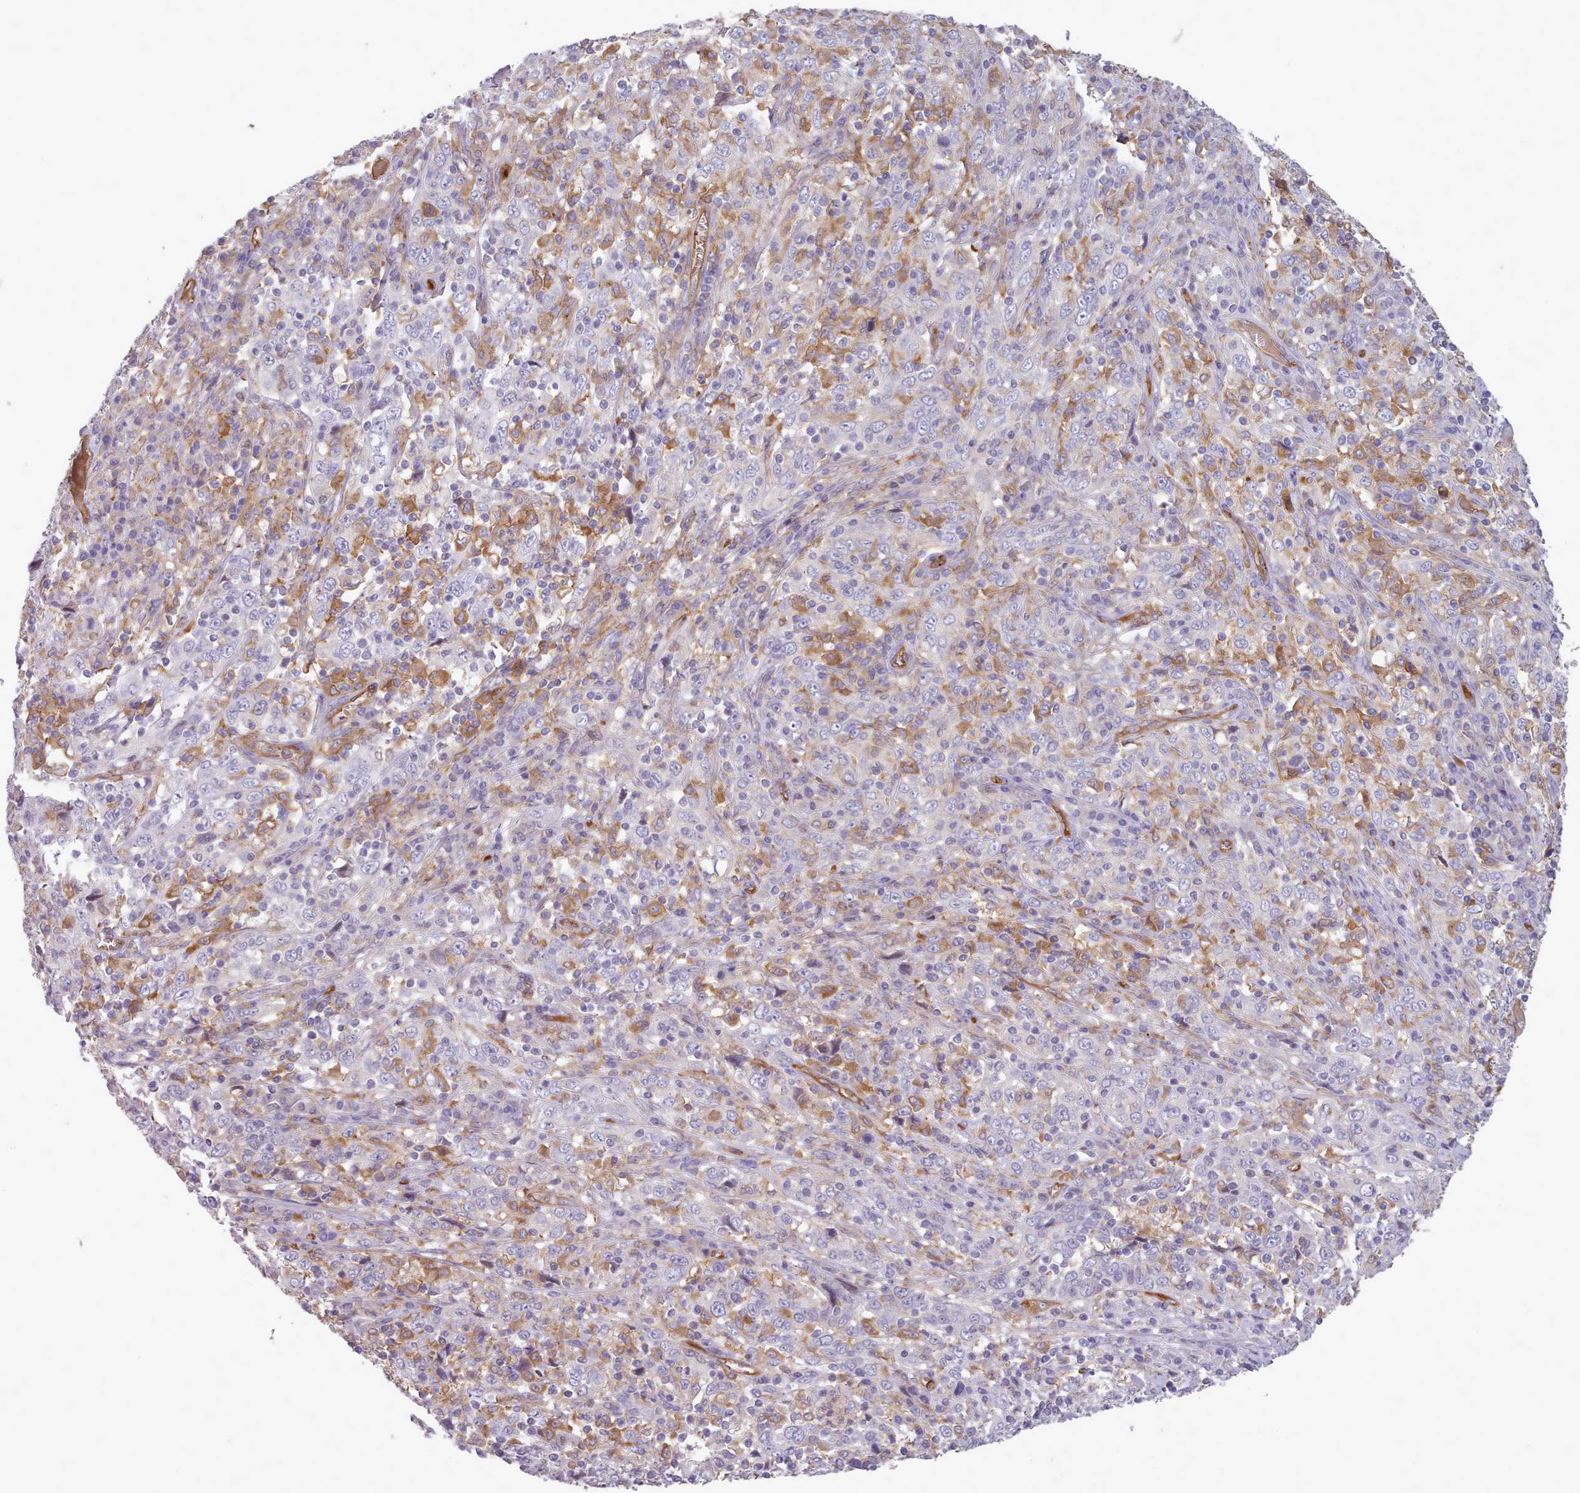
{"staining": {"intensity": "negative", "quantity": "none", "location": "none"}, "tissue": "cervical cancer", "cell_type": "Tumor cells", "image_type": "cancer", "snomed": [{"axis": "morphology", "description": "Squamous cell carcinoma, NOS"}, {"axis": "topography", "description": "Cervix"}], "caption": "DAB immunohistochemical staining of human cervical cancer (squamous cell carcinoma) exhibits no significant staining in tumor cells.", "gene": "CD300LF", "patient": {"sex": "female", "age": 46}}